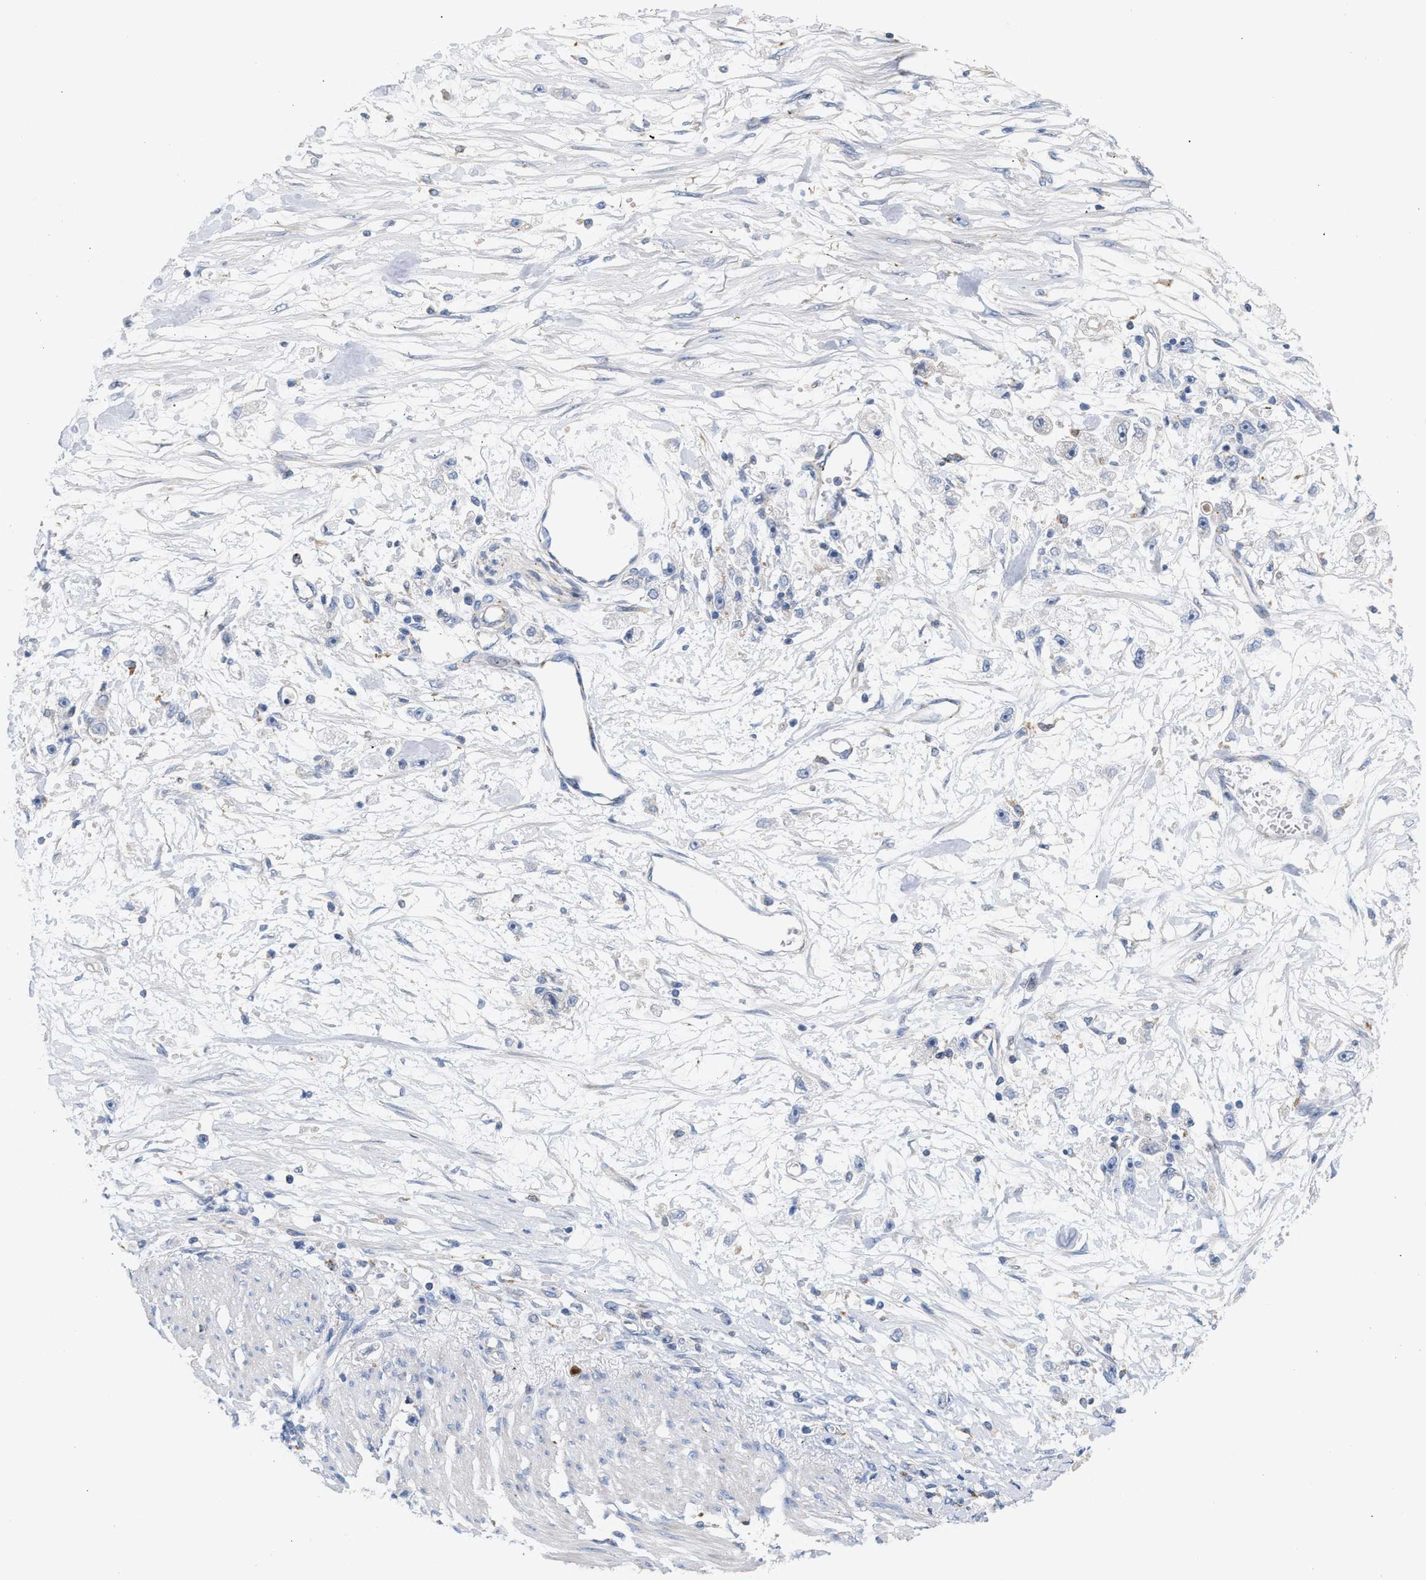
{"staining": {"intensity": "negative", "quantity": "none", "location": "none"}, "tissue": "stomach cancer", "cell_type": "Tumor cells", "image_type": "cancer", "snomed": [{"axis": "morphology", "description": "Adenocarcinoma, NOS"}, {"axis": "topography", "description": "Stomach"}], "caption": "Micrograph shows no protein expression in tumor cells of stomach cancer (adenocarcinoma) tissue.", "gene": "MBTD1", "patient": {"sex": "female", "age": 59}}